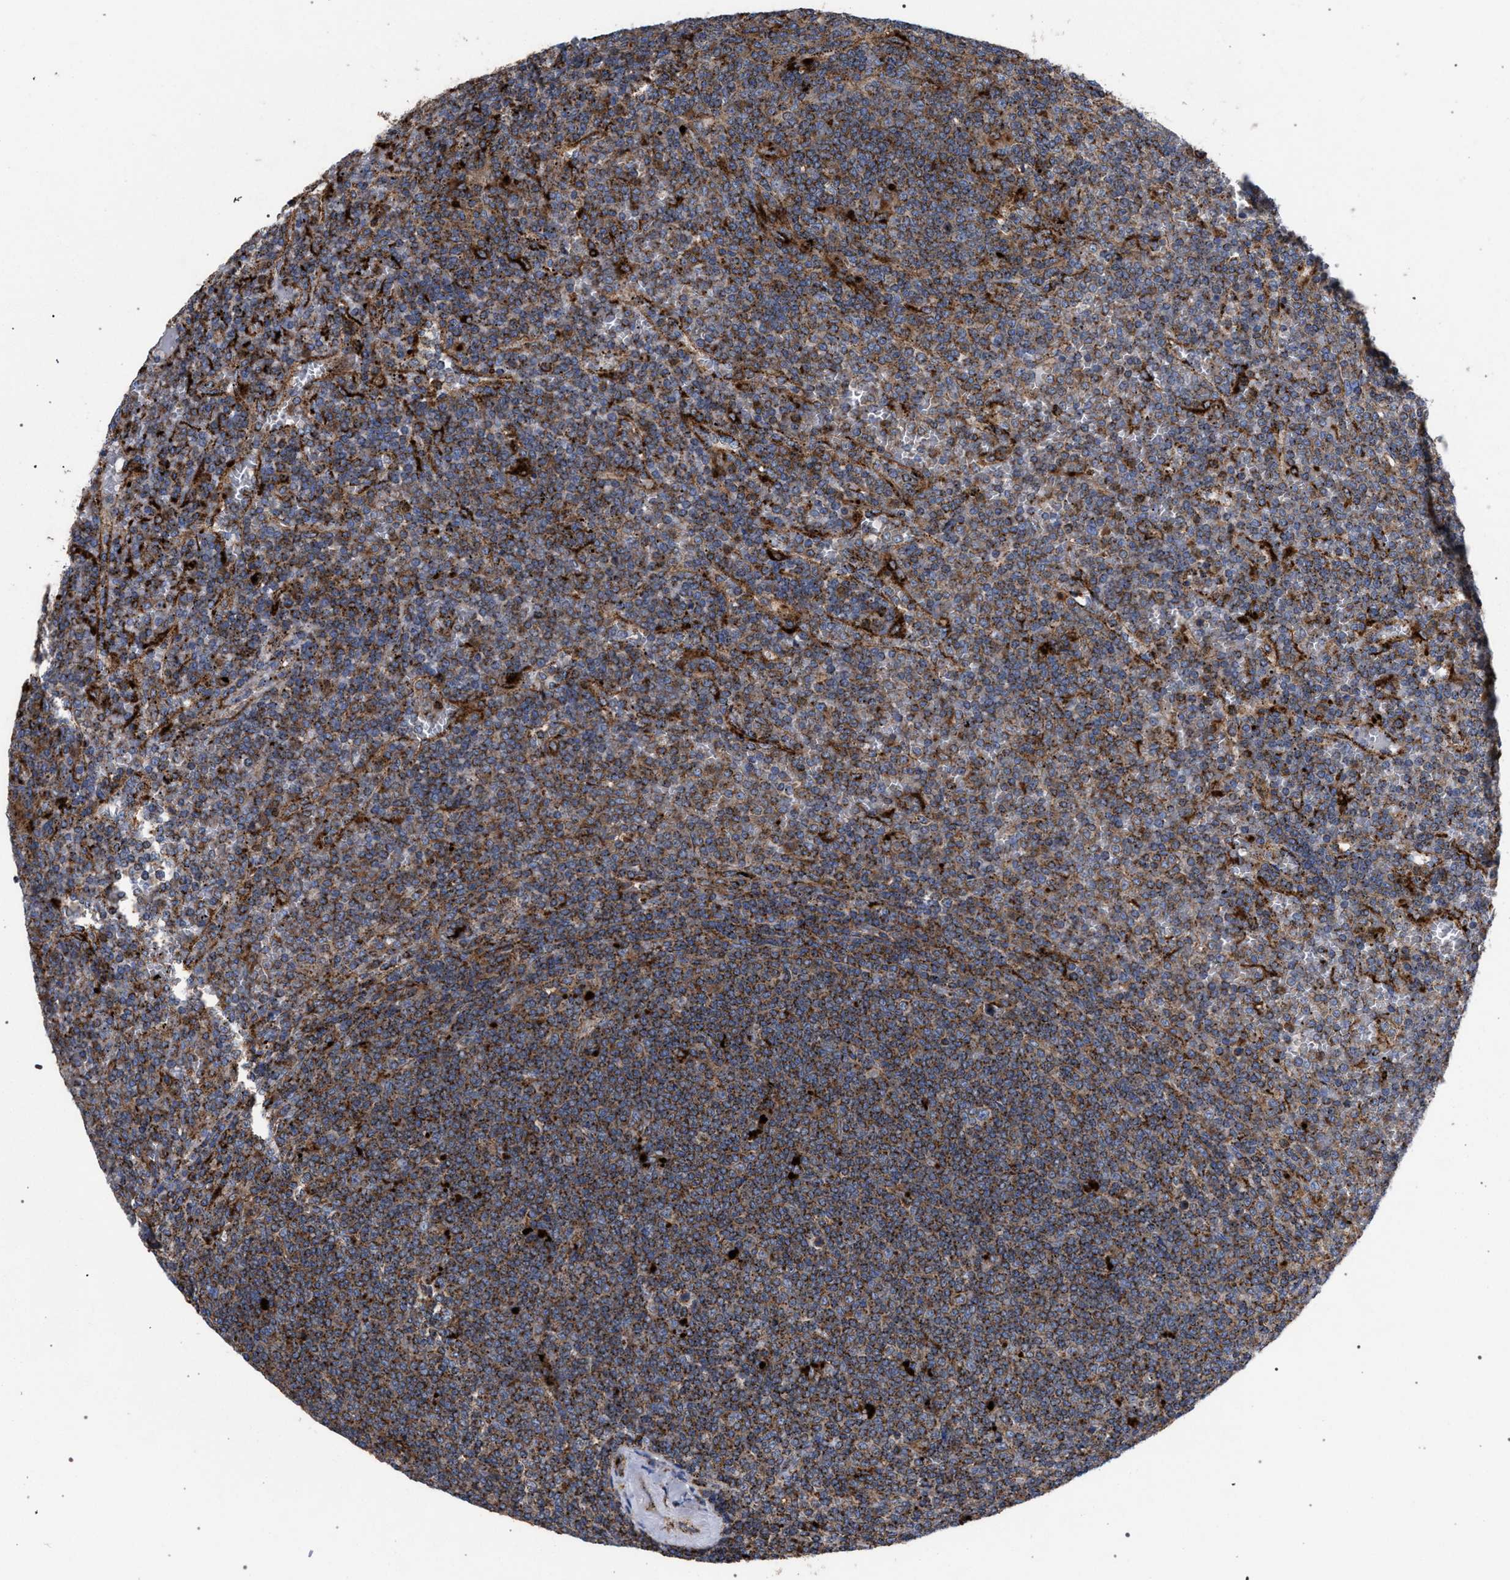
{"staining": {"intensity": "moderate", "quantity": ">75%", "location": "cytoplasmic/membranous"}, "tissue": "lymphoma", "cell_type": "Tumor cells", "image_type": "cancer", "snomed": [{"axis": "morphology", "description": "Malignant lymphoma, non-Hodgkin's type, Low grade"}, {"axis": "topography", "description": "Spleen"}], "caption": "Lymphoma stained with IHC shows moderate cytoplasmic/membranous expression in approximately >75% of tumor cells.", "gene": "PPT1", "patient": {"sex": "female", "age": 19}}